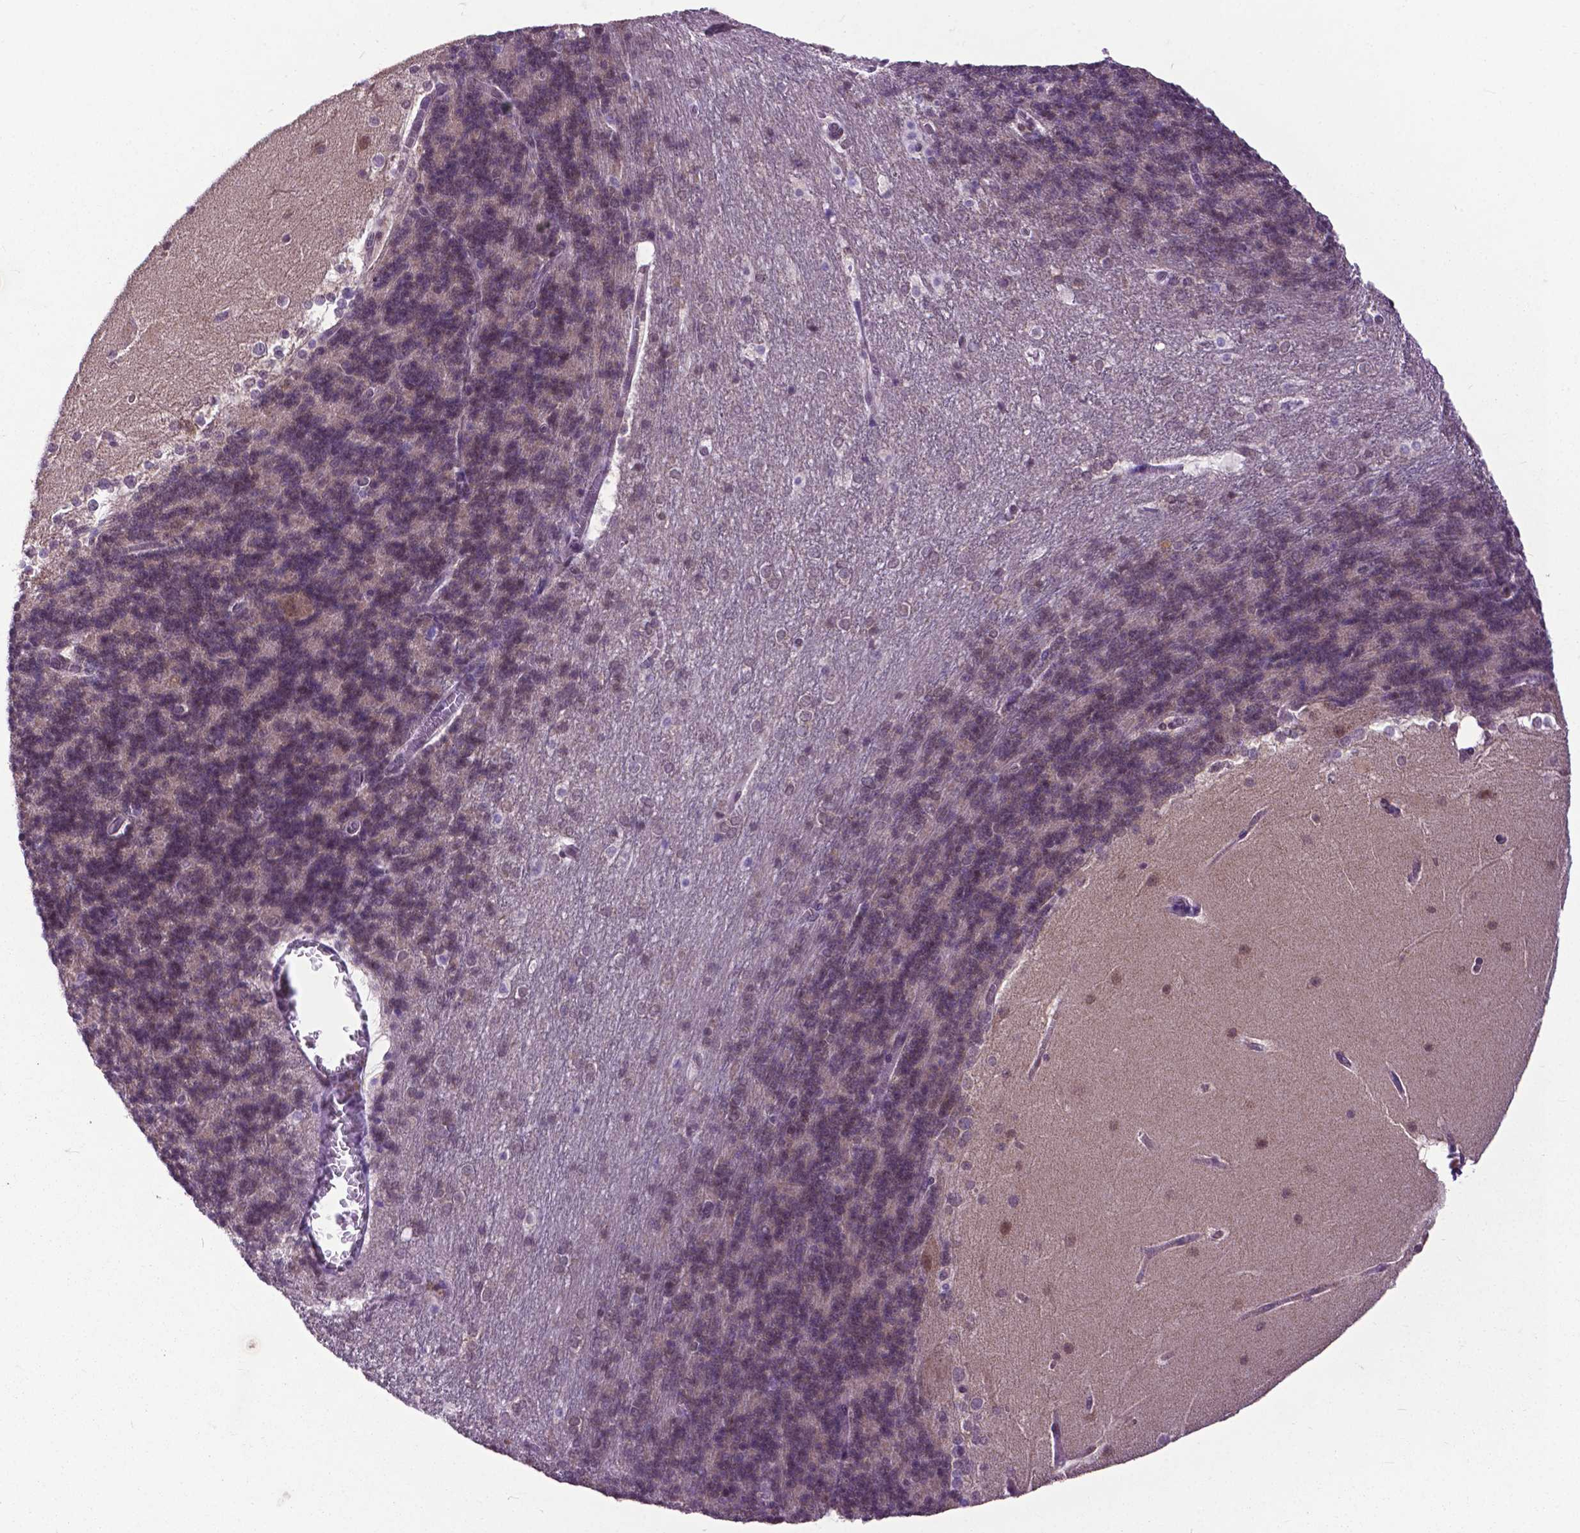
{"staining": {"intensity": "negative", "quantity": "none", "location": "none"}, "tissue": "cerebellum", "cell_type": "Cells in granular layer", "image_type": "normal", "snomed": [{"axis": "morphology", "description": "Normal tissue, NOS"}, {"axis": "topography", "description": "Cerebellum"}], "caption": "Immunohistochemistry micrograph of unremarkable cerebellum stained for a protein (brown), which exhibits no positivity in cells in granular layer. (DAB (3,3'-diaminobenzidine) immunohistochemistry (IHC) with hematoxylin counter stain).", "gene": "FAF1", "patient": {"sex": "female", "age": 19}}